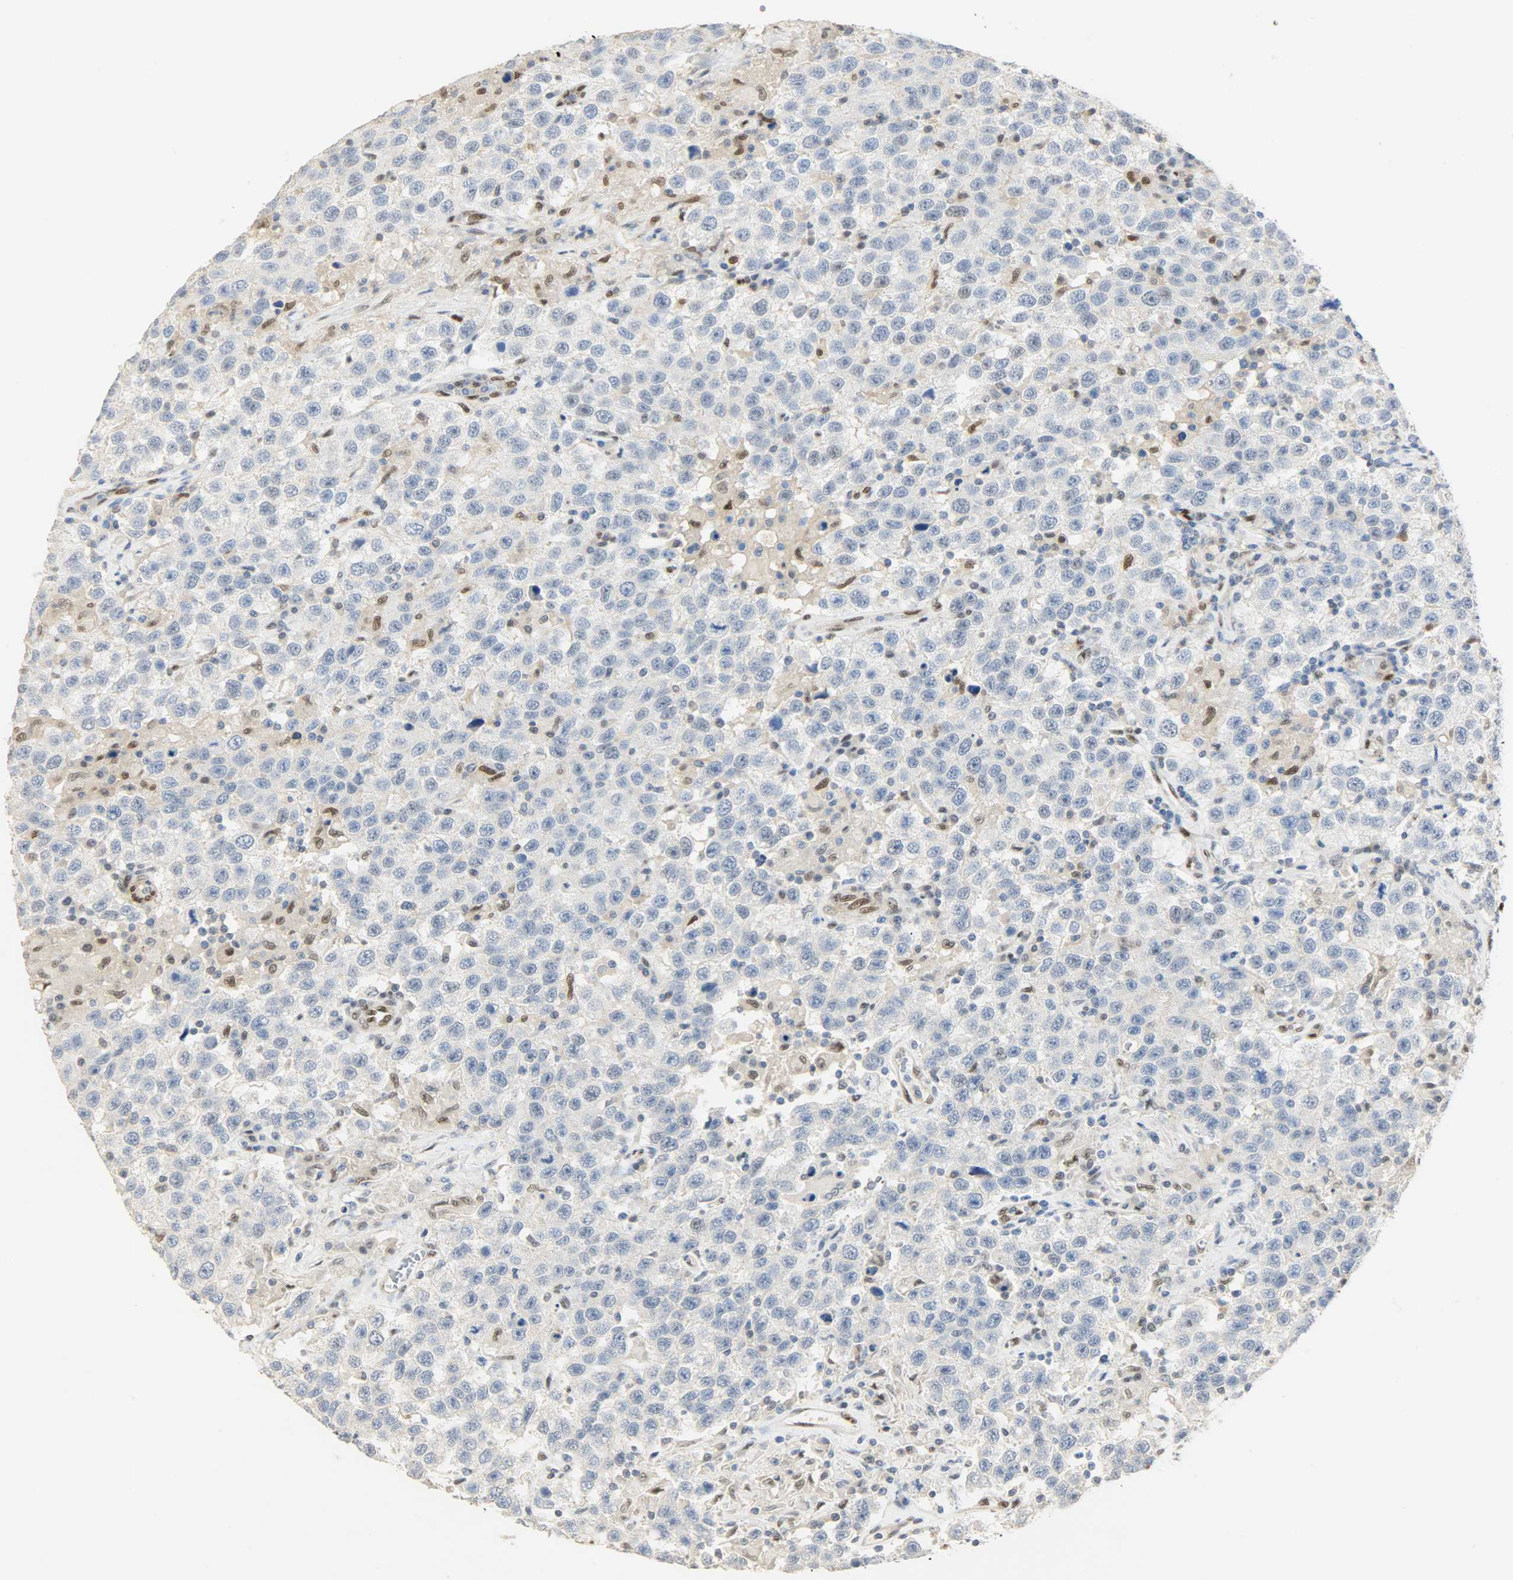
{"staining": {"intensity": "negative", "quantity": "none", "location": "none"}, "tissue": "testis cancer", "cell_type": "Tumor cells", "image_type": "cancer", "snomed": [{"axis": "morphology", "description": "Seminoma, NOS"}, {"axis": "topography", "description": "Testis"}], "caption": "DAB immunohistochemical staining of human testis cancer (seminoma) reveals no significant expression in tumor cells. (DAB (3,3'-diaminobenzidine) IHC with hematoxylin counter stain).", "gene": "NPEPL1", "patient": {"sex": "male", "age": 41}}